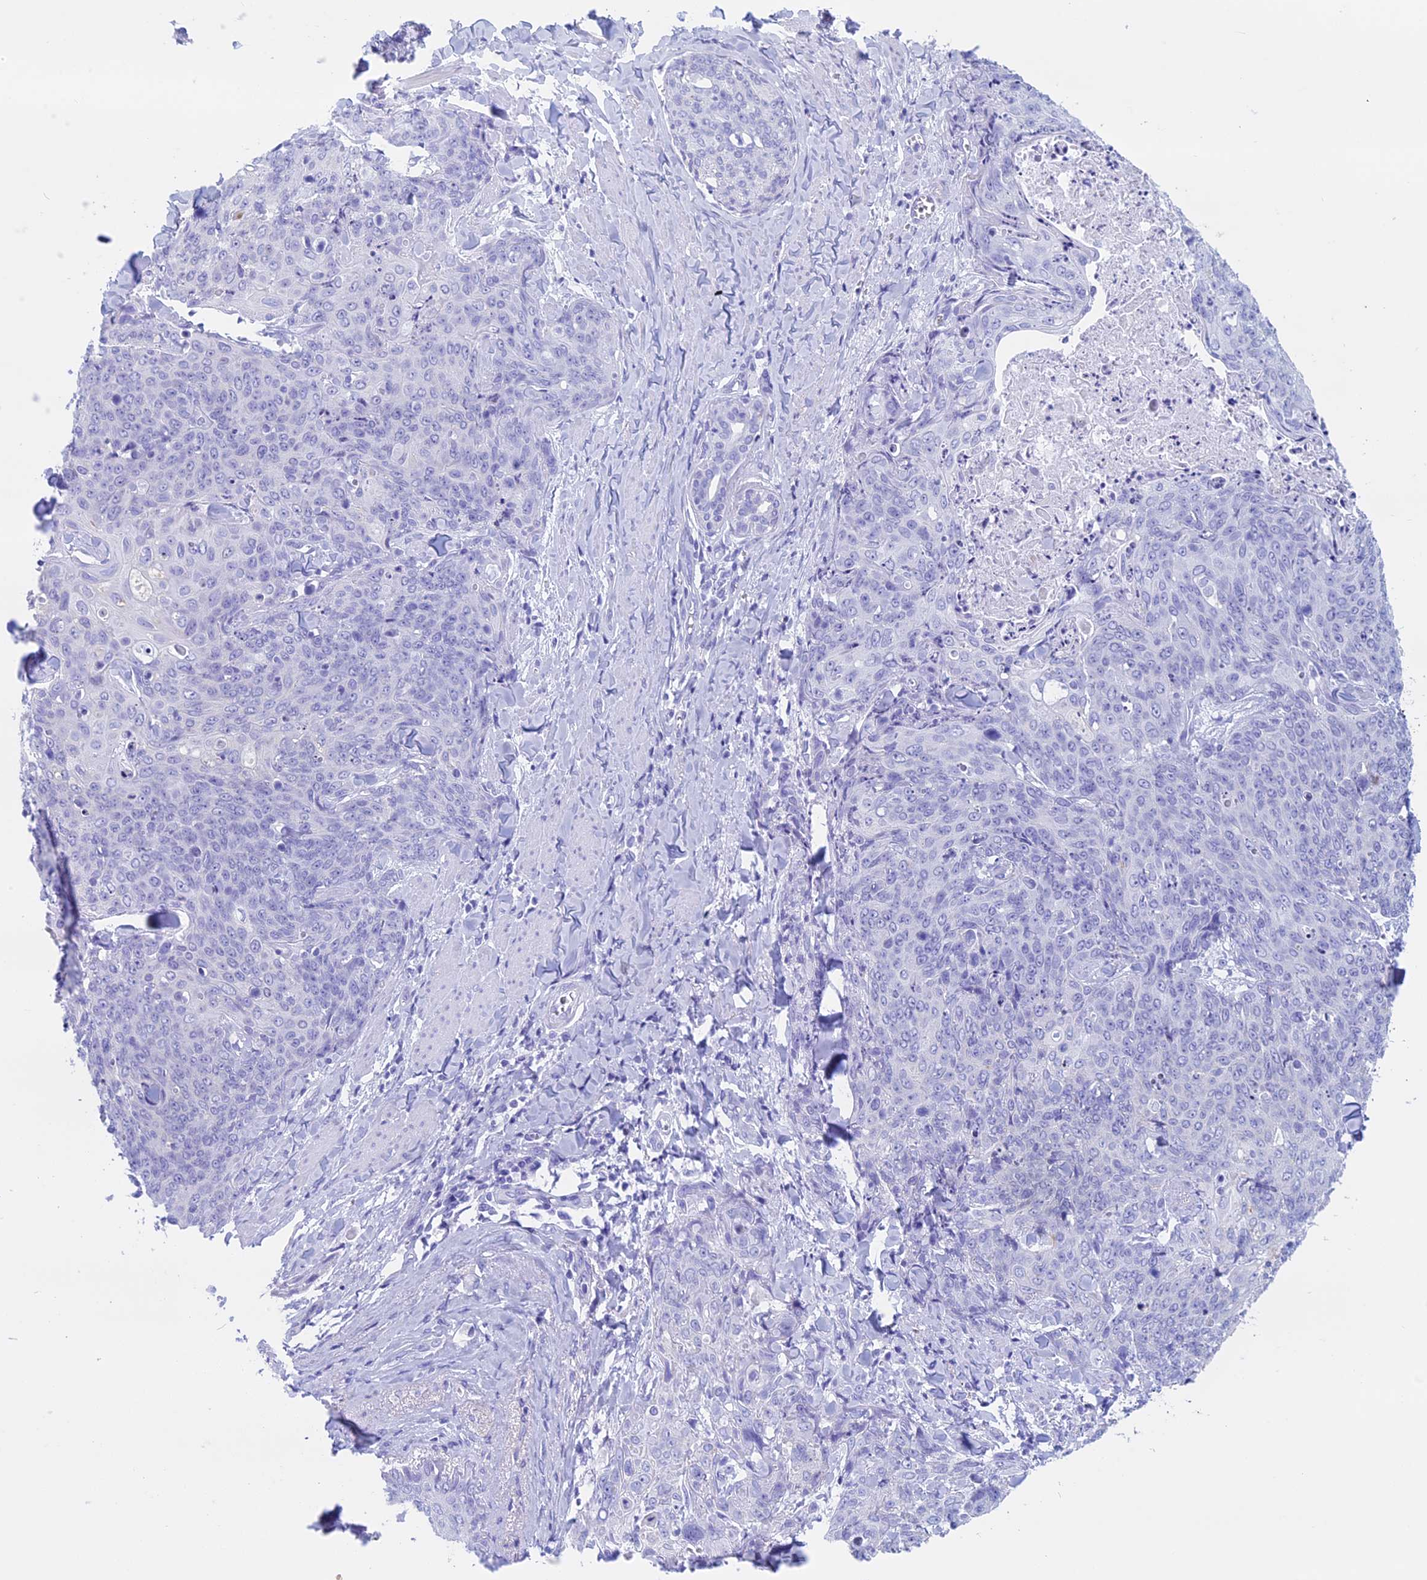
{"staining": {"intensity": "negative", "quantity": "none", "location": "none"}, "tissue": "skin cancer", "cell_type": "Tumor cells", "image_type": "cancer", "snomed": [{"axis": "morphology", "description": "Squamous cell carcinoma, NOS"}, {"axis": "topography", "description": "Skin"}, {"axis": "topography", "description": "Vulva"}], "caption": "A high-resolution histopathology image shows immunohistochemistry staining of squamous cell carcinoma (skin), which displays no significant staining in tumor cells.", "gene": "FAM169A", "patient": {"sex": "female", "age": 85}}